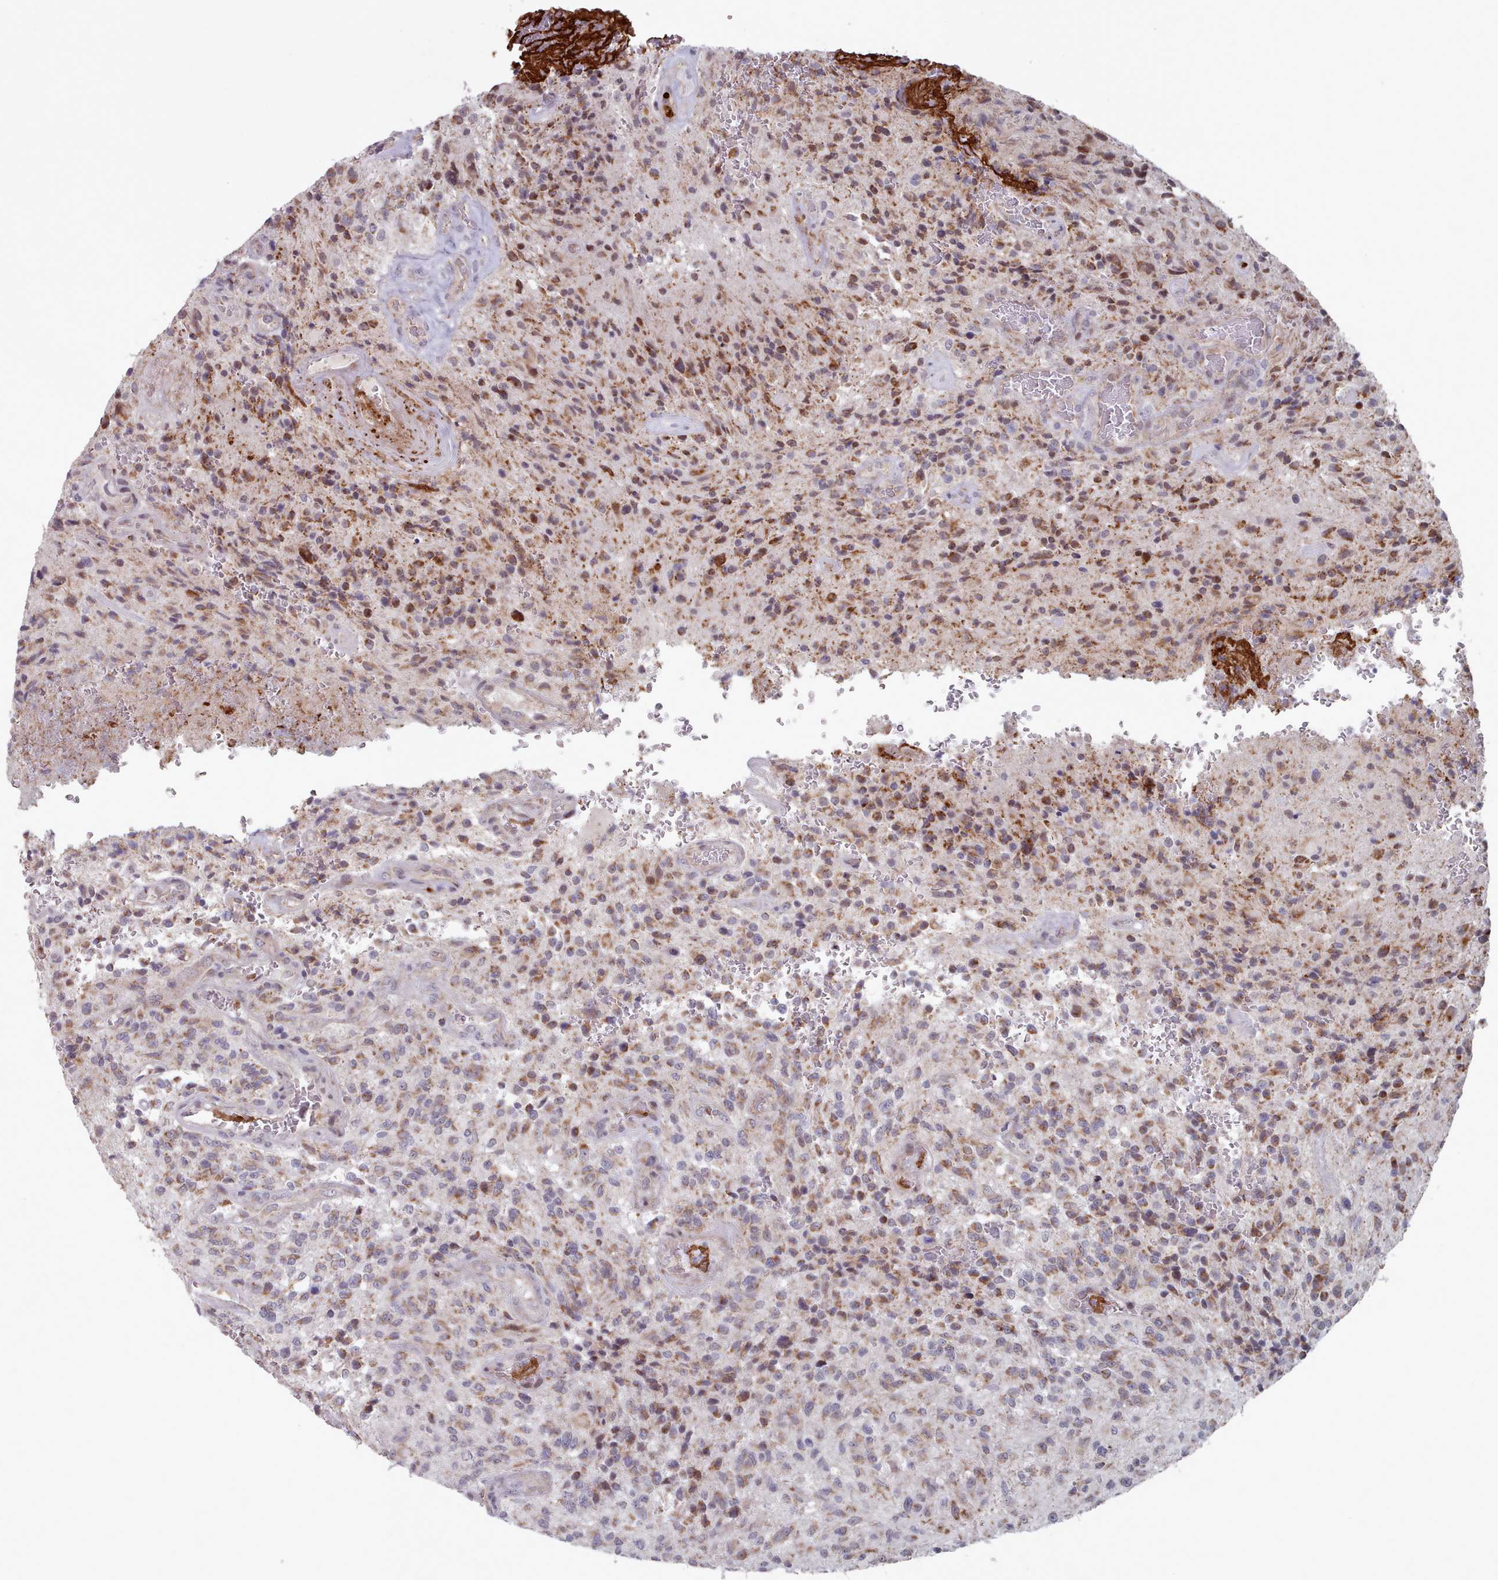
{"staining": {"intensity": "moderate", "quantity": ">75%", "location": "cytoplasmic/membranous"}, "tissue": "glioma", "cell_type": "Tumor cells", "image_type": "cancer", "snomed": [{"axis": "morphology", "description": "Normal tissue, NOS"}, {"axis": "morphology", "description": "Glioma, malignant, High grade"}, {"axis": "topography", "description": "Cerebral cortex"}], "caption": "Immunohistochemical staining of glioma exhibits medium levels of moderate cytoplasmic/membranous staining in approximately >75% of tumor cells.", "gene": "TRARG1", "patient": {"sex": "male", "age": 56}}